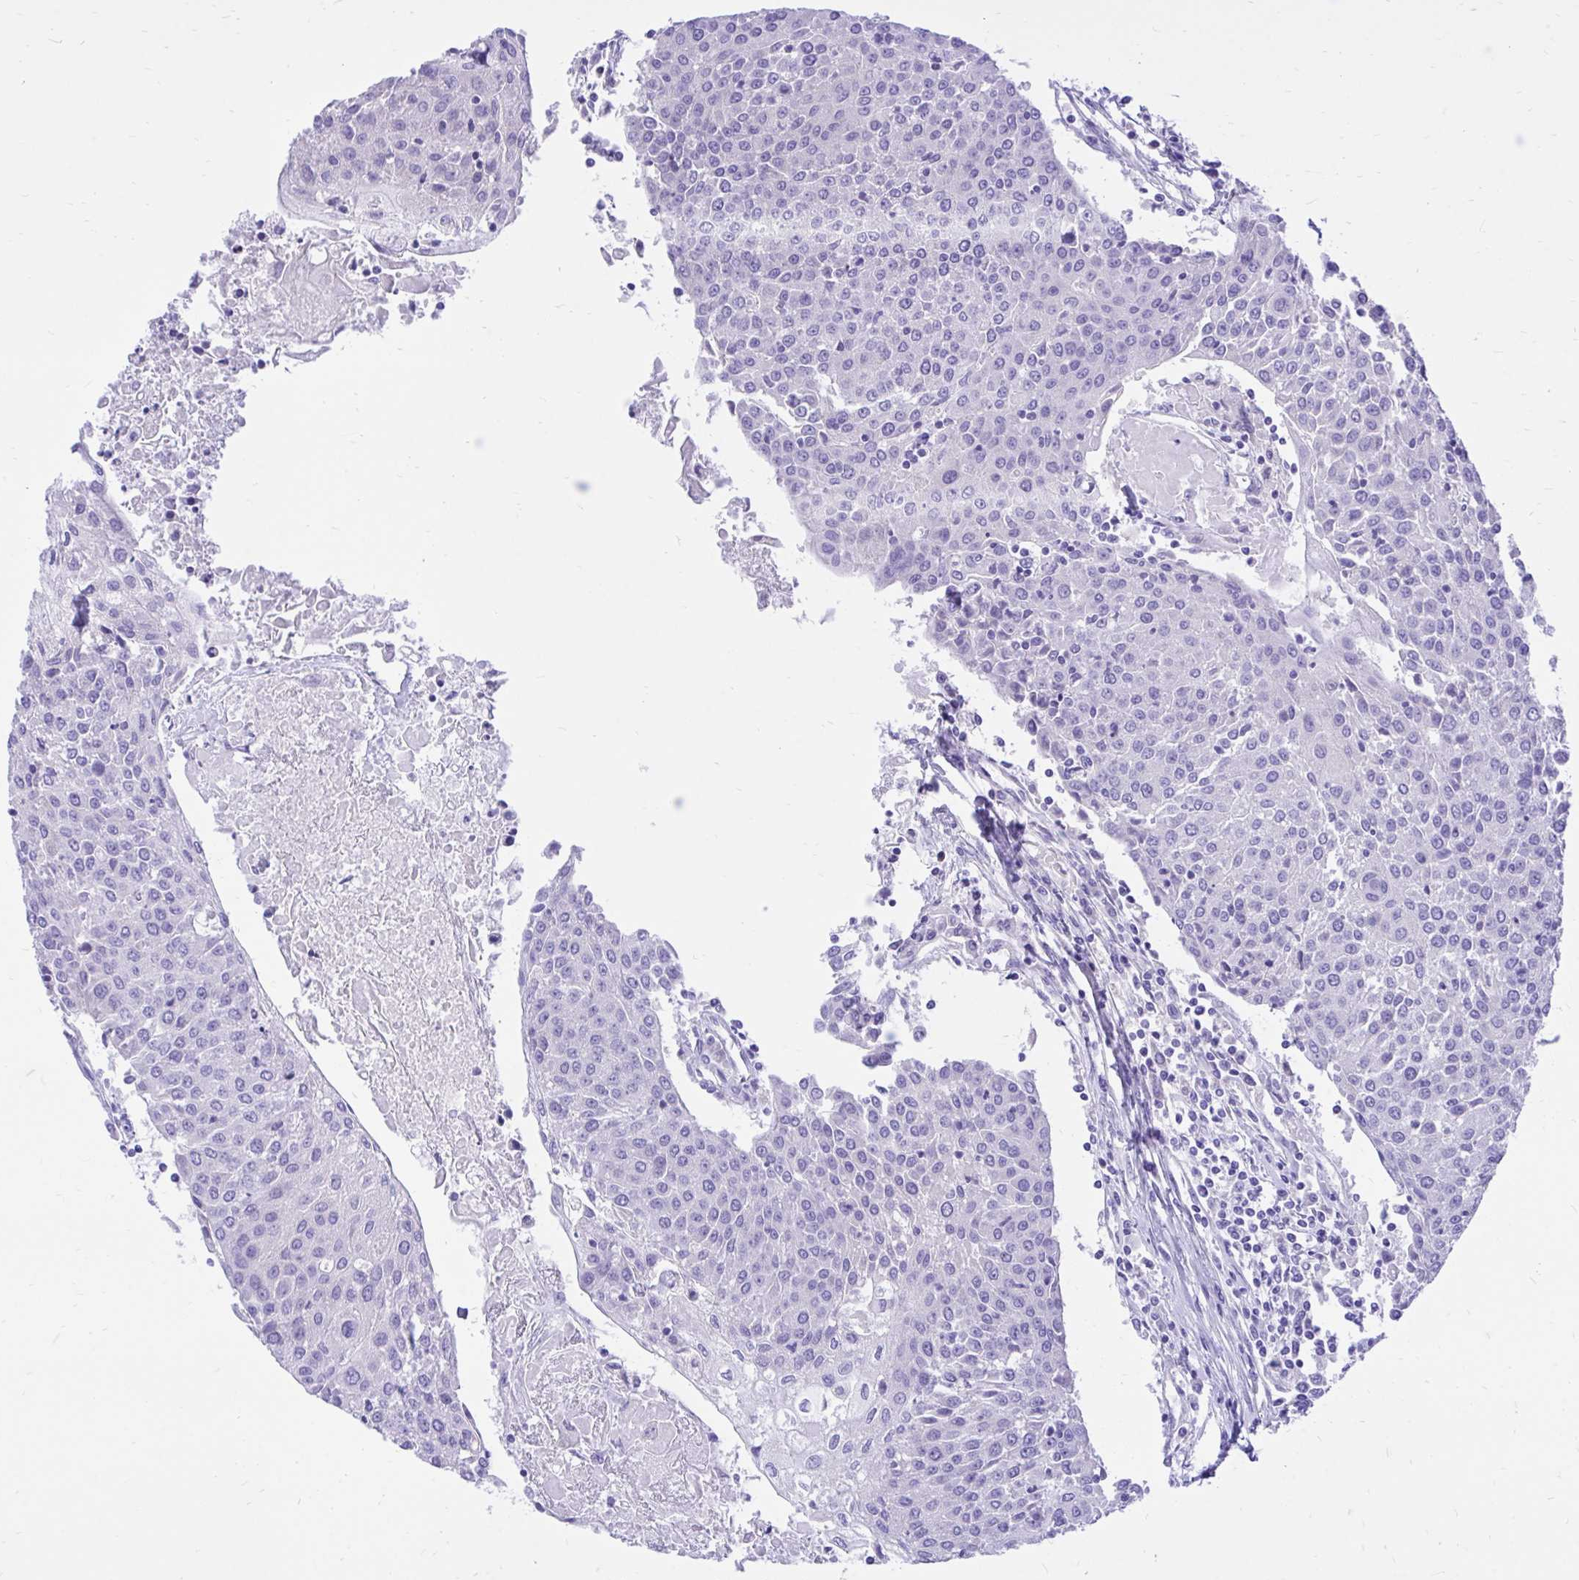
{"staining": {"intensity": "negative", "quantity": "none", "location": "none"}, "tissue": "urothelial cancer", "cell_type": "Tumor cells", "image_type": "cancer", "snomed": [{"axis": "morphology", "description": "Urothelial carcinoma, High grade"}, {"axis": "topography", "description": "Urinary bladder"}], "caption": "An image of urothelial cancer stained for a protein reveals no brown staining in tumor cells.", "gene": "MON1A", "patient": {"sex": "female", "age": 85}}